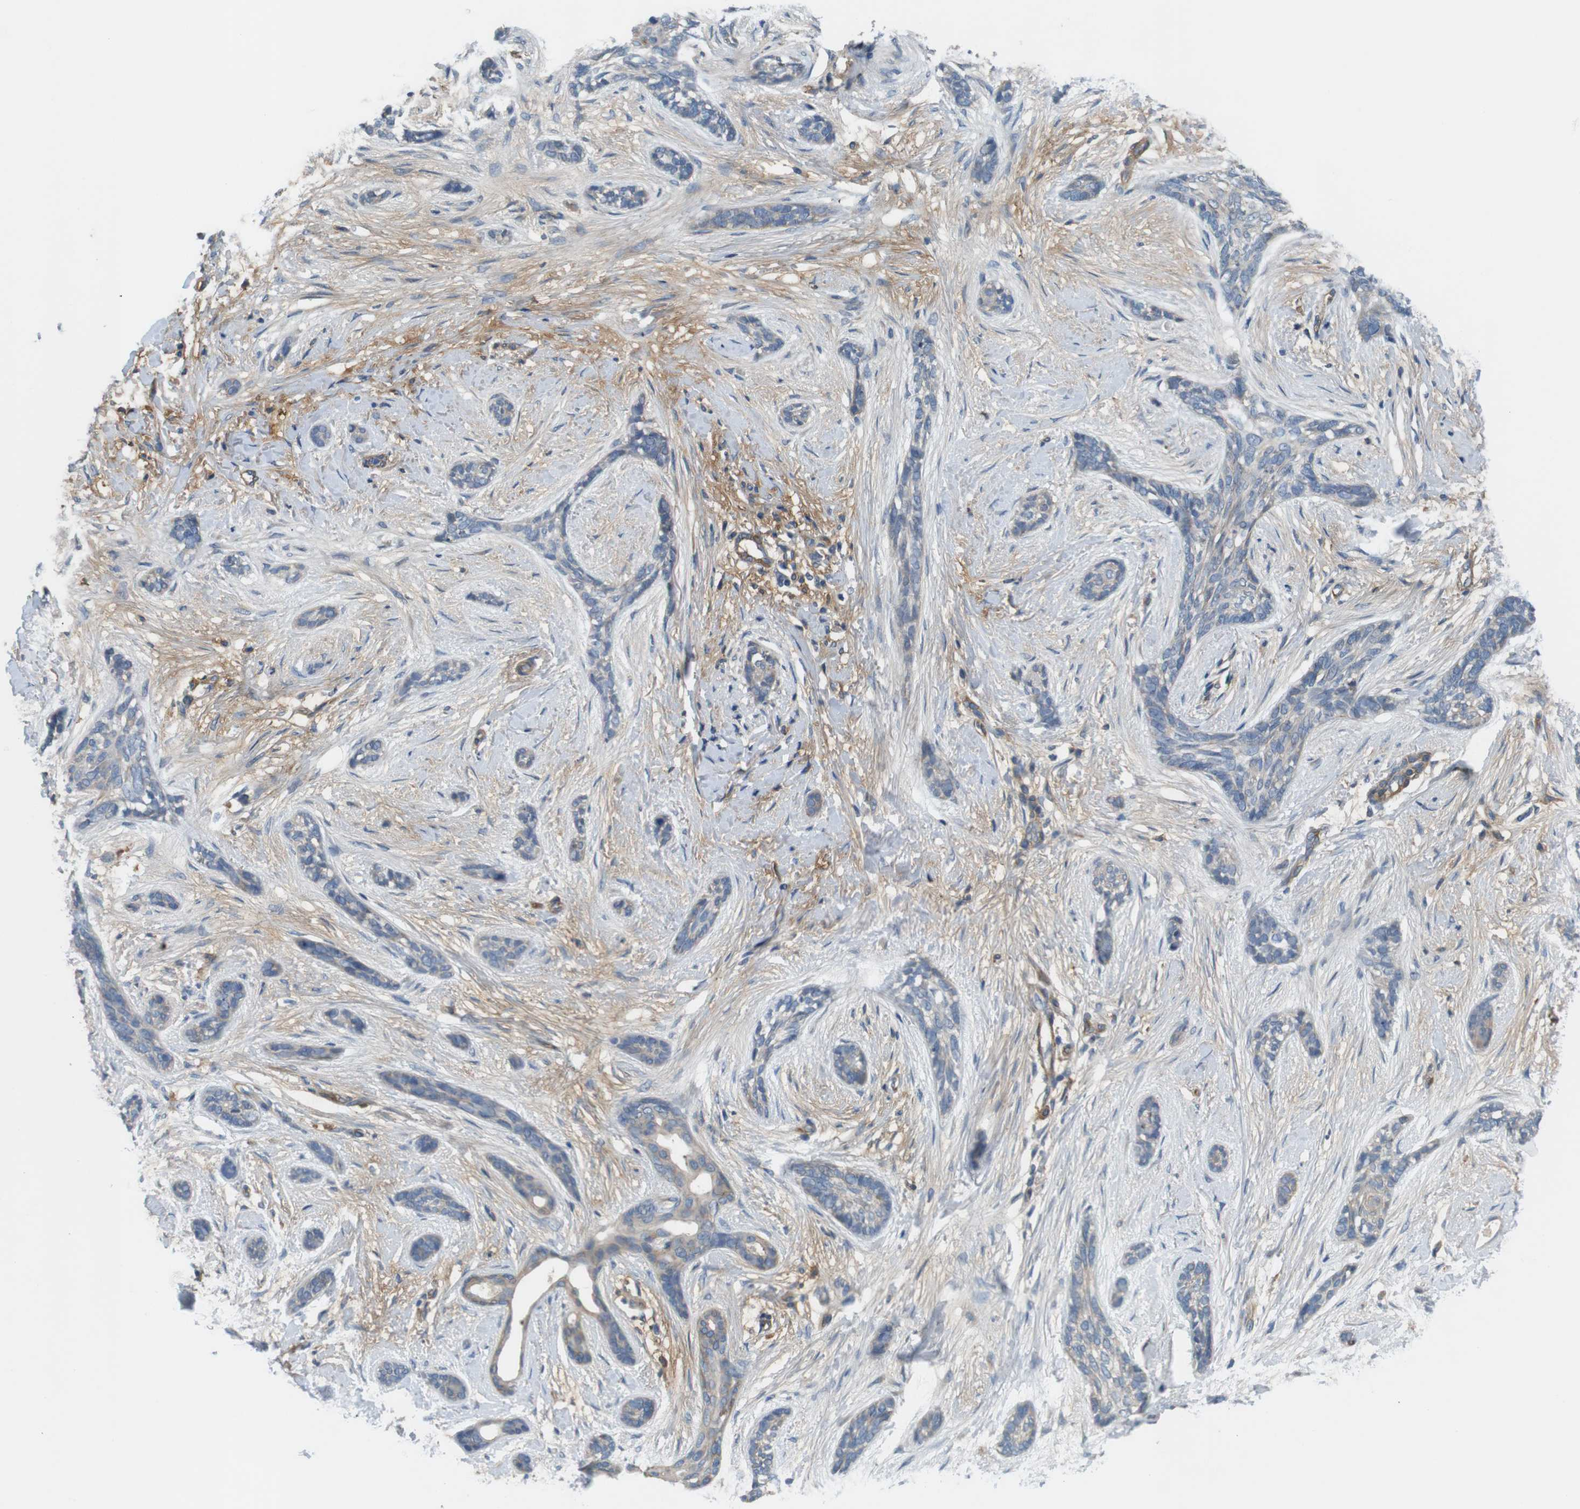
{"staining": {"intensity": "weak", "quantity": "25%-75%", "location": "cytoplasmic/membranous"}, "tissue": "skin cancer", "cell_type": "Tumor cells", "image_type": "cancer", "snomed": [{"axis": "morphology", "description": "Basal cell carcinoma"}, {"axis": "morphology", "description": "Adnexal tumor, benign"}, {"axis": "topography", "description": "Skin"}], "caption": "An IHC micrograph of neoplastic tissue is shown. Protein staining in brown highlights weak cytoplasmic/membranous positivity in skin cancer within tumor cells.", "gene": "BVES", "patient": {"sex": "female", "age": 42}}